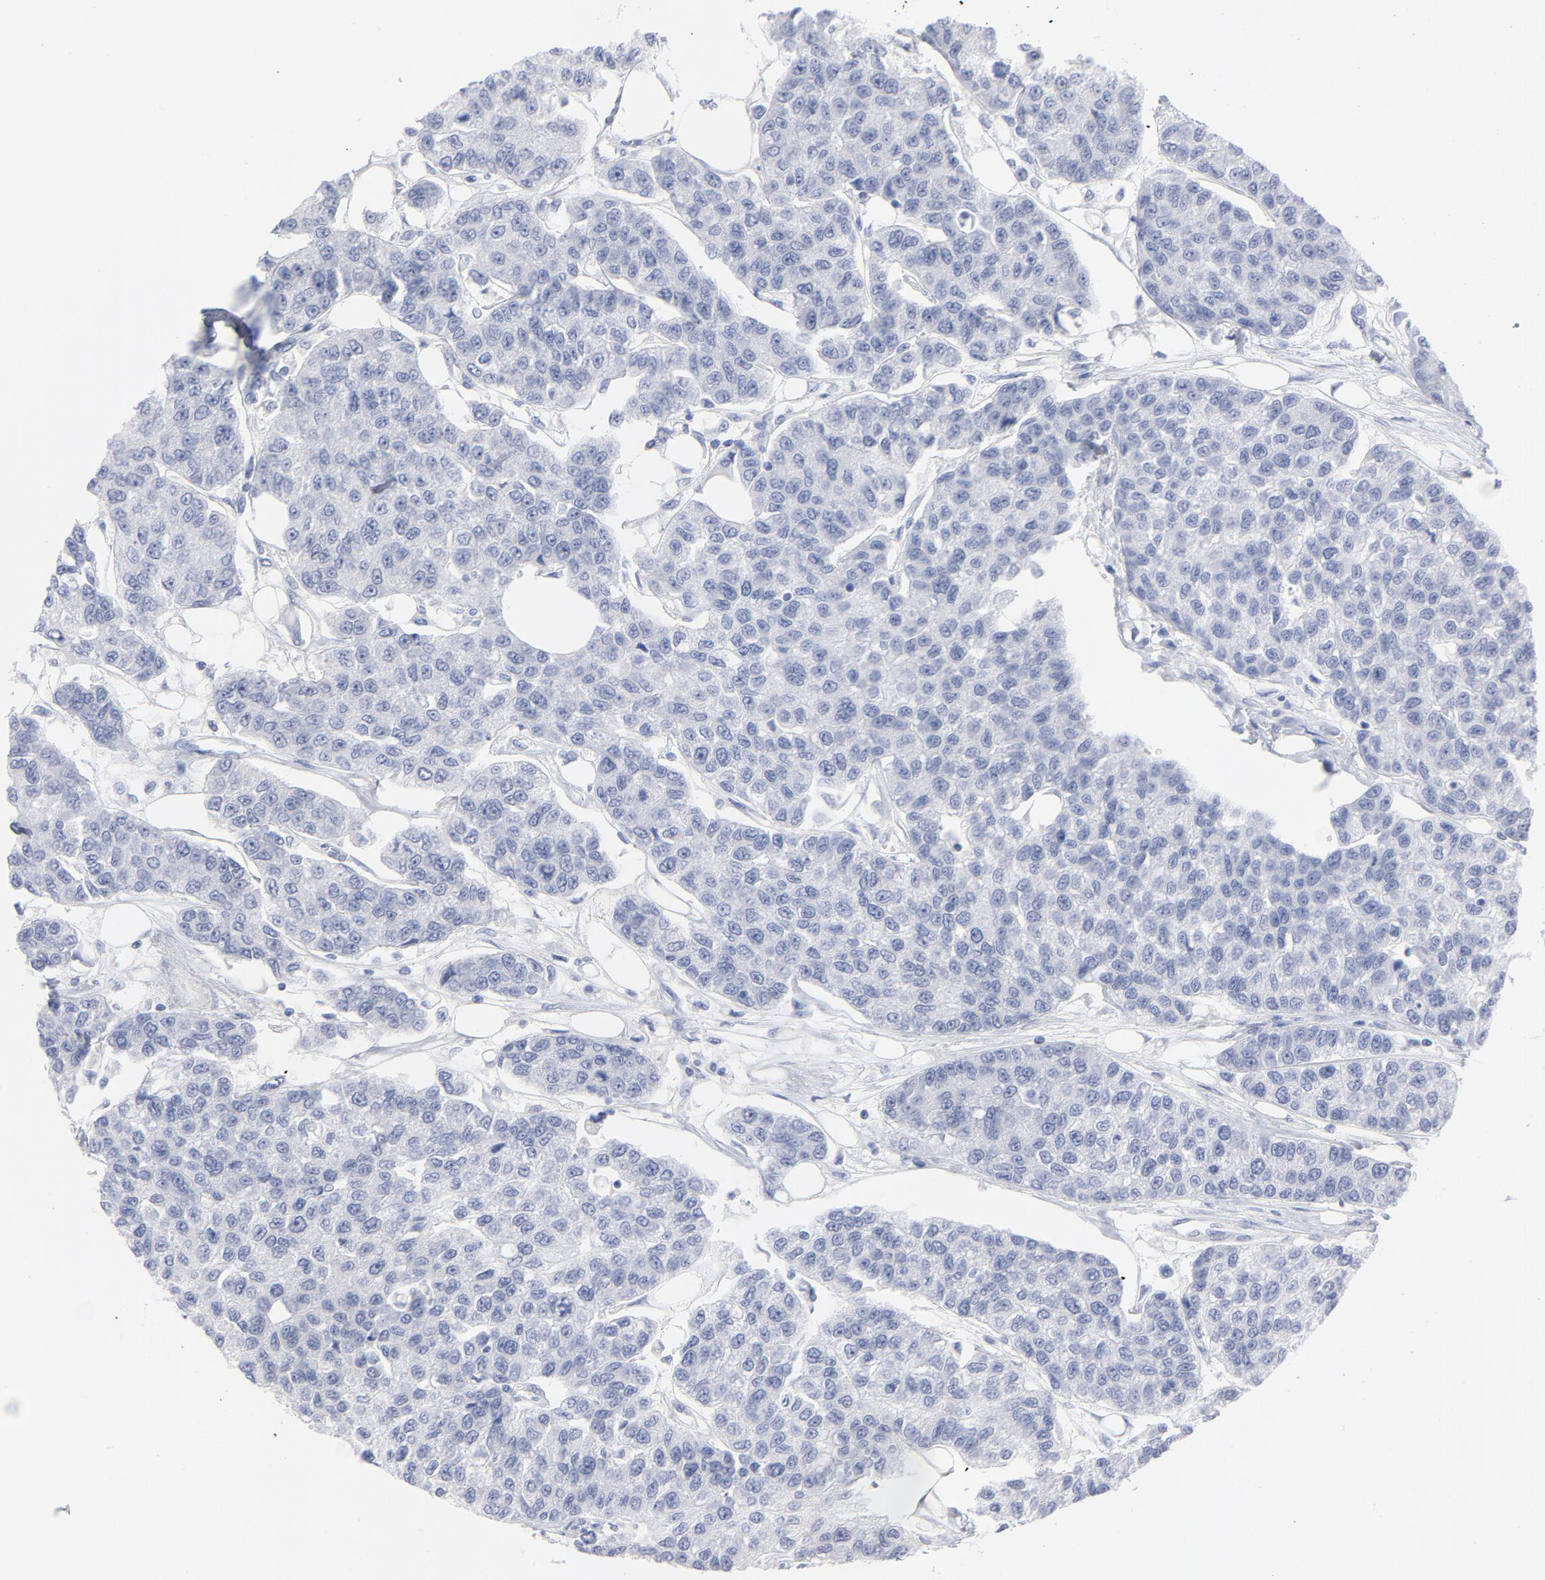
{"staining": {"intensity": "negative", "quantity": "none", "location": "none"}, "tissue": "breast cancer", "cell_type": "Tumor cells", "image_type": "cancer", "snomed": [{"axis": "morphology", "description": "Duct carcinoma"}, {"axis": "topography", "description": "Breast"}], "caption": "Immunohistochemical staining of human breast cancer reveals no significant positivity in tumor cells.", "gene": "P2RY8", "patient": {"sex": "female", "age": 51}}